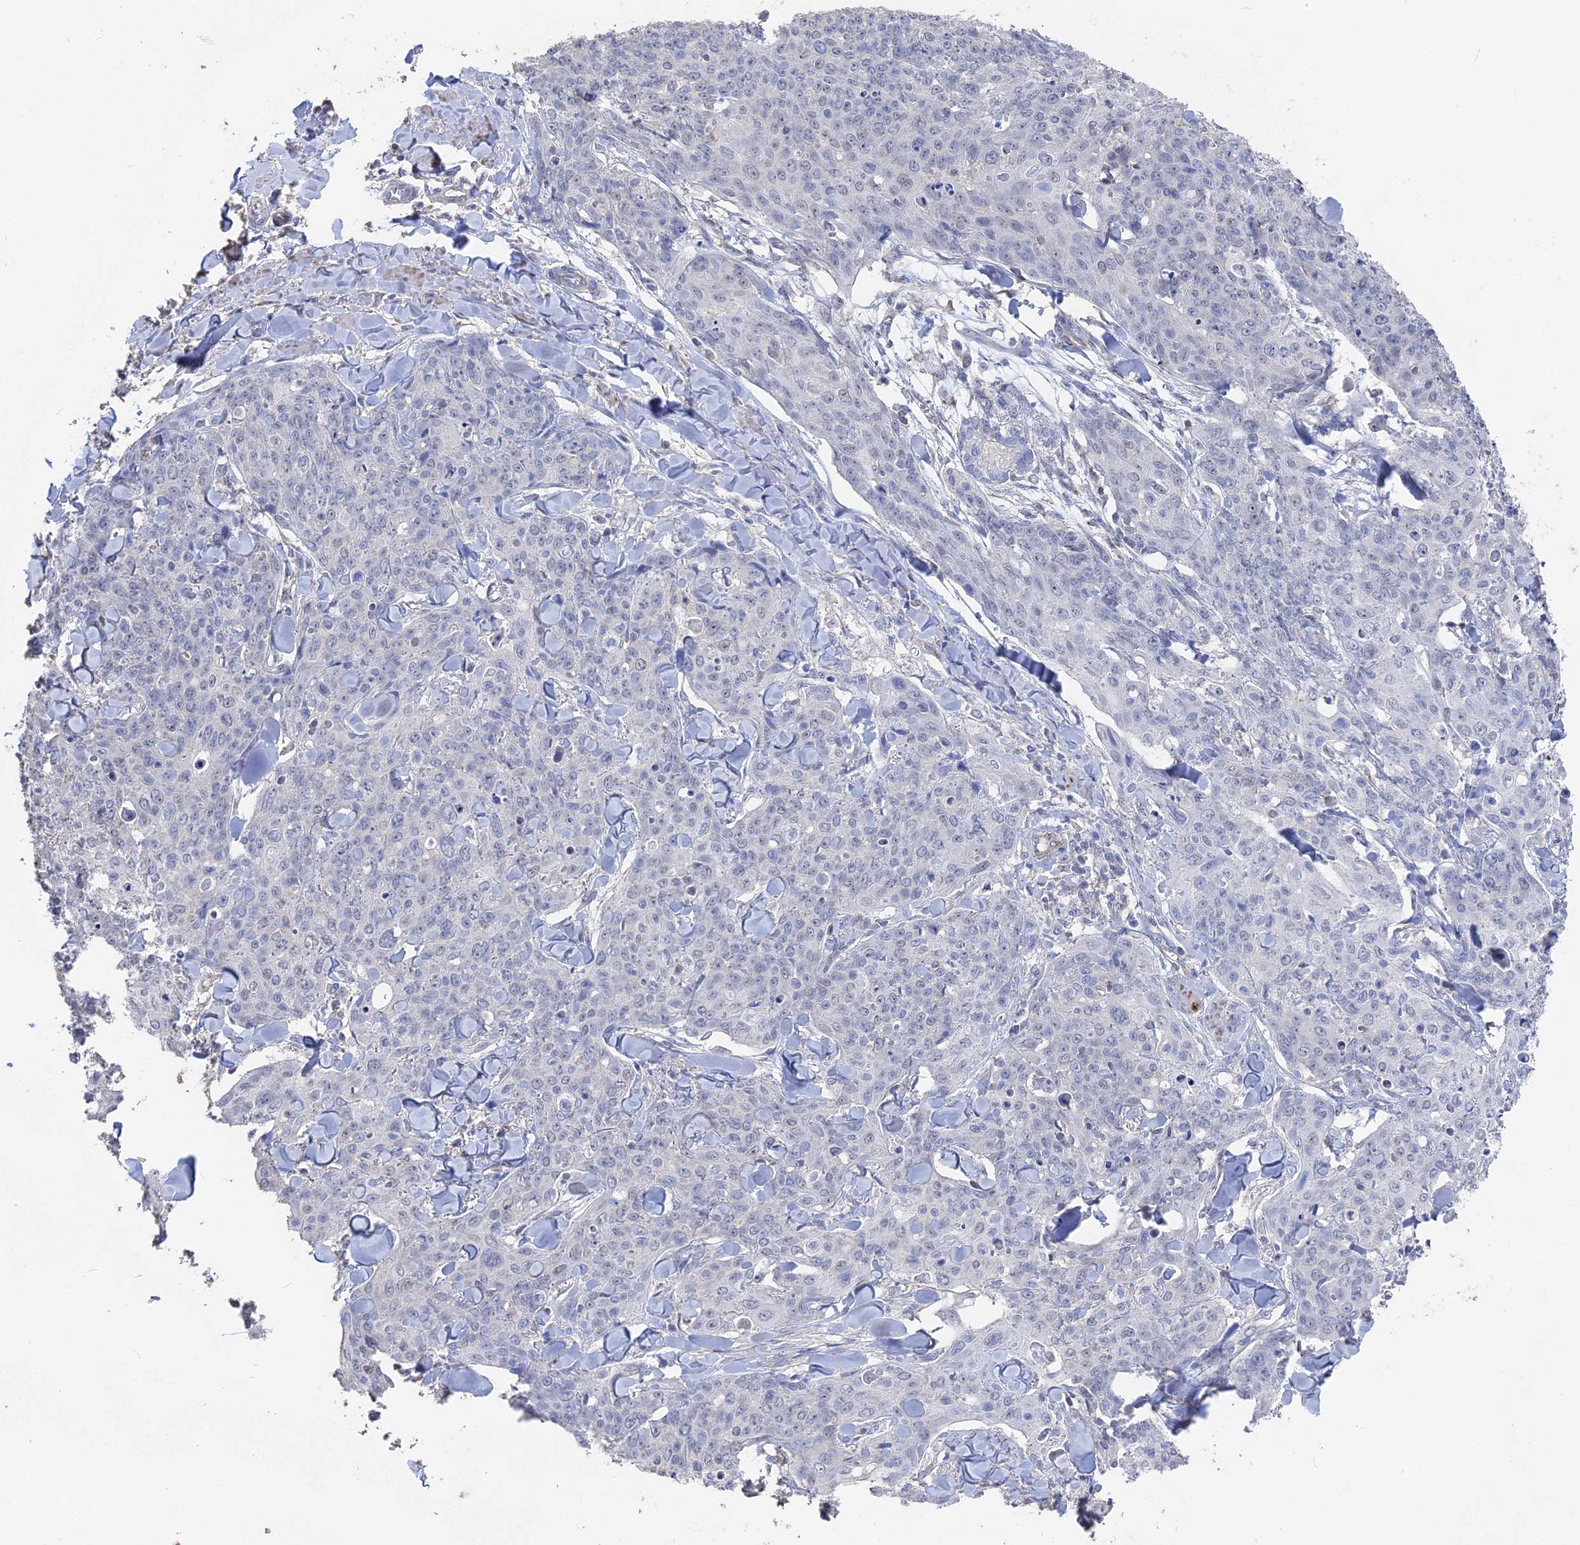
{"staining": {"intensity": "negative", "quantity": "none", "location": "none"}, "tissue": "skin cancer", "cell_type": "Tumor cells", "image_type": "cancer", "snomed": [{"axis": "morphology", "description": "Squamous cell carcinoma, NOS"}, {"axis": "topography", "description": "Skin"}, {"axis": "topography", "description": "Vulva"}], "caption": "IHC of human skin squamous cell carcinoma exhibits no positivity in tumor cells. (Brightfield microscopy of DAB (3,3'-diaminobenzidine) immunohistochemistry (IHC) at high magnification).", "gene": "SEMG2", "patient": {"sex": "female", "age": 85}}